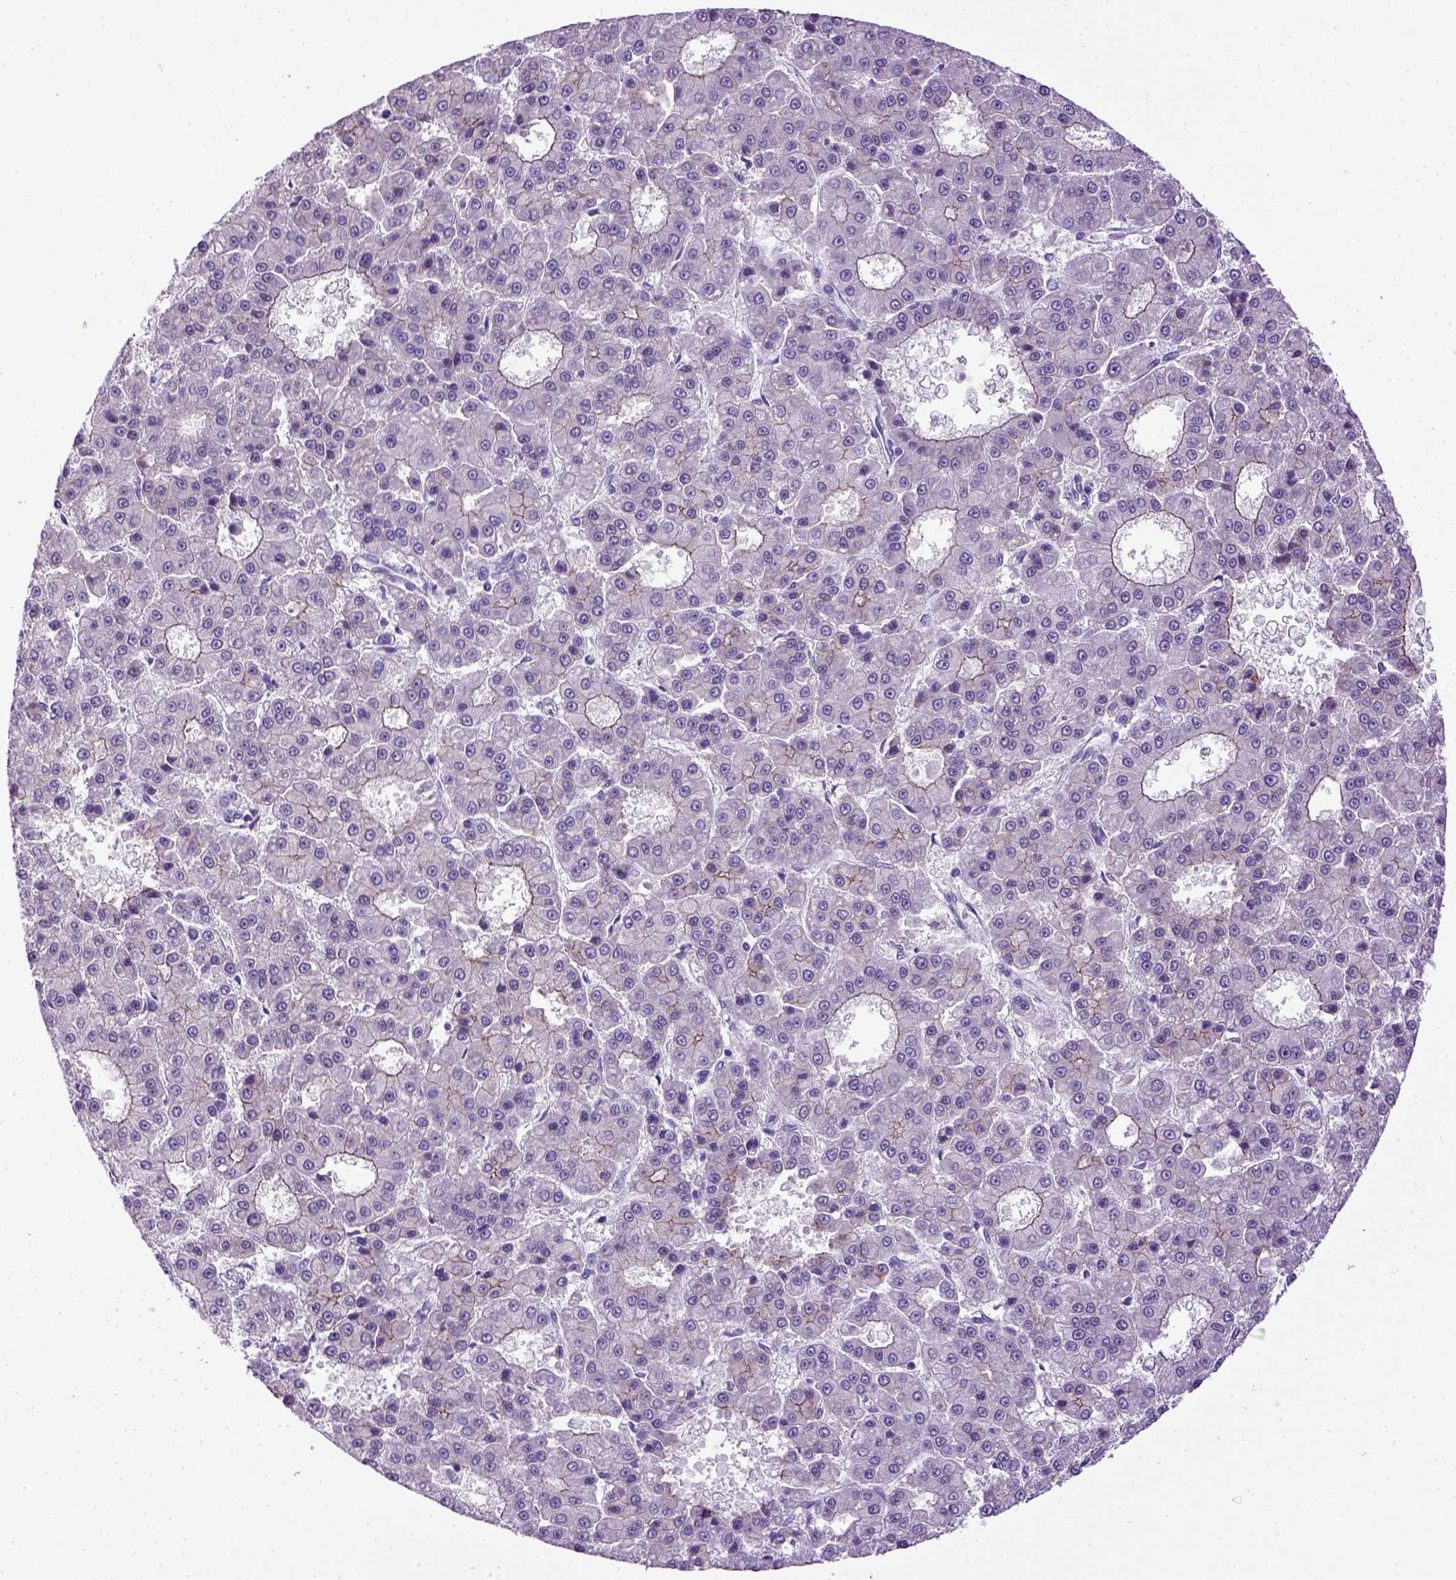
{"staining": {"intensity": "weak", "quantity": "<25%", "location": "cytoplasmic/membranous"}, "tissue": "liver cancer", "cell_type": "Tumor cells", "image_type": "cancer", "snomed": [{"axis": "morphology", "description": "Carcinoma, Hepatocellular, NOS"}, {"axis": "topography", "description": "Liver"}], "caption": "Tumor cells show no significant positivity in liver cancer (hepatocellular carcinoma).", "gene": "CDH1", "patient": {"sex": "male", "age": 70}}